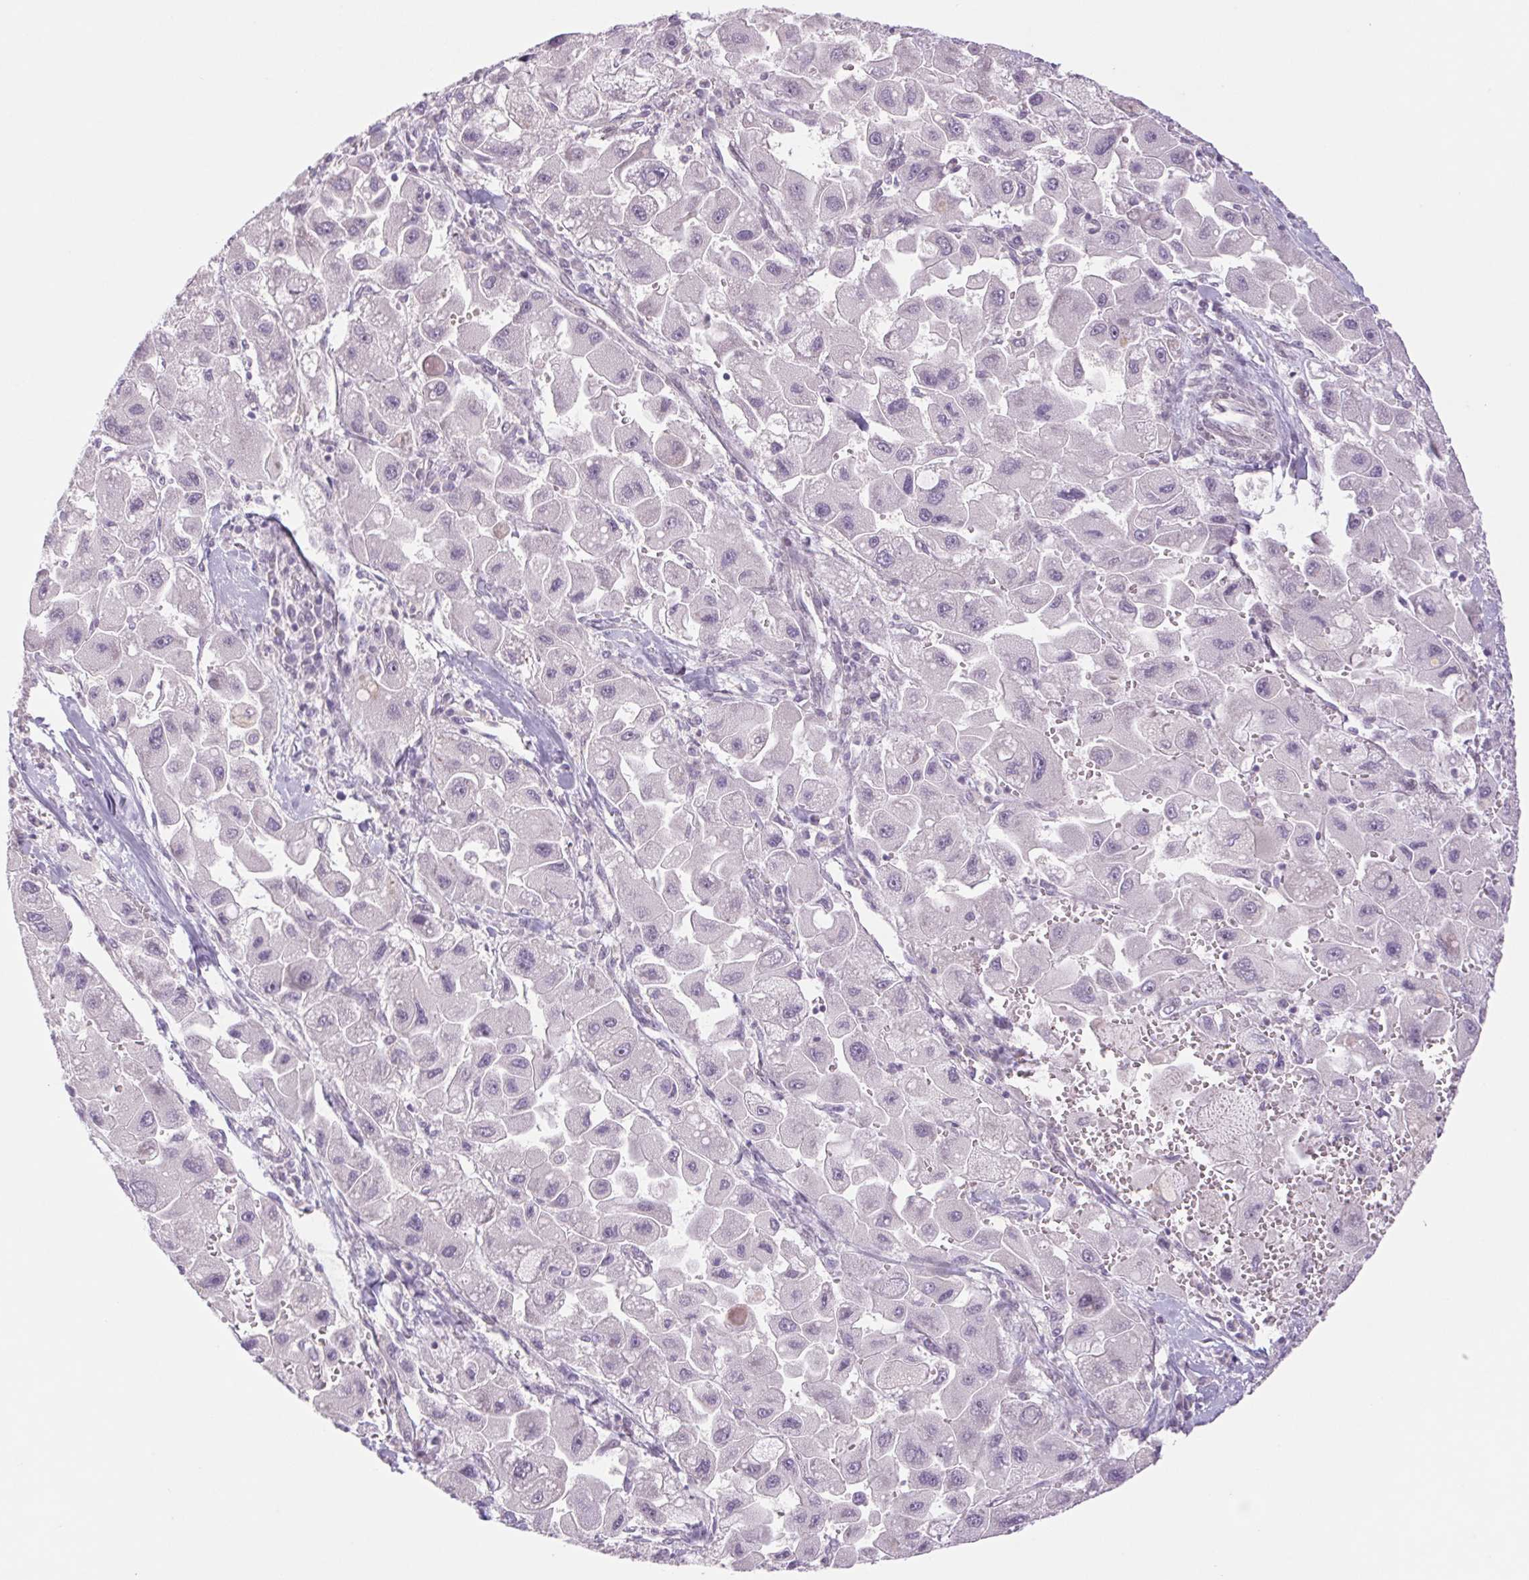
{"staining": {"intensity": "negative", "quantity": "none", "location": "none"}, "tissue": "liver cancer", "cell_type": "Tumor cells", "image_type": "cancer", "snomed": [{"axis": "morphology", "description": "Carcinoma, Hepatocellular, NOS"}, {"axis": "topography", "description": "Liver"}], "caption": "This is an IHC histopathology image of liver hepatocellular carcinoma. There is no staining in tumor cells.", "gene": "MS4A13", "patient": {"sex": "male", "age": 24}}